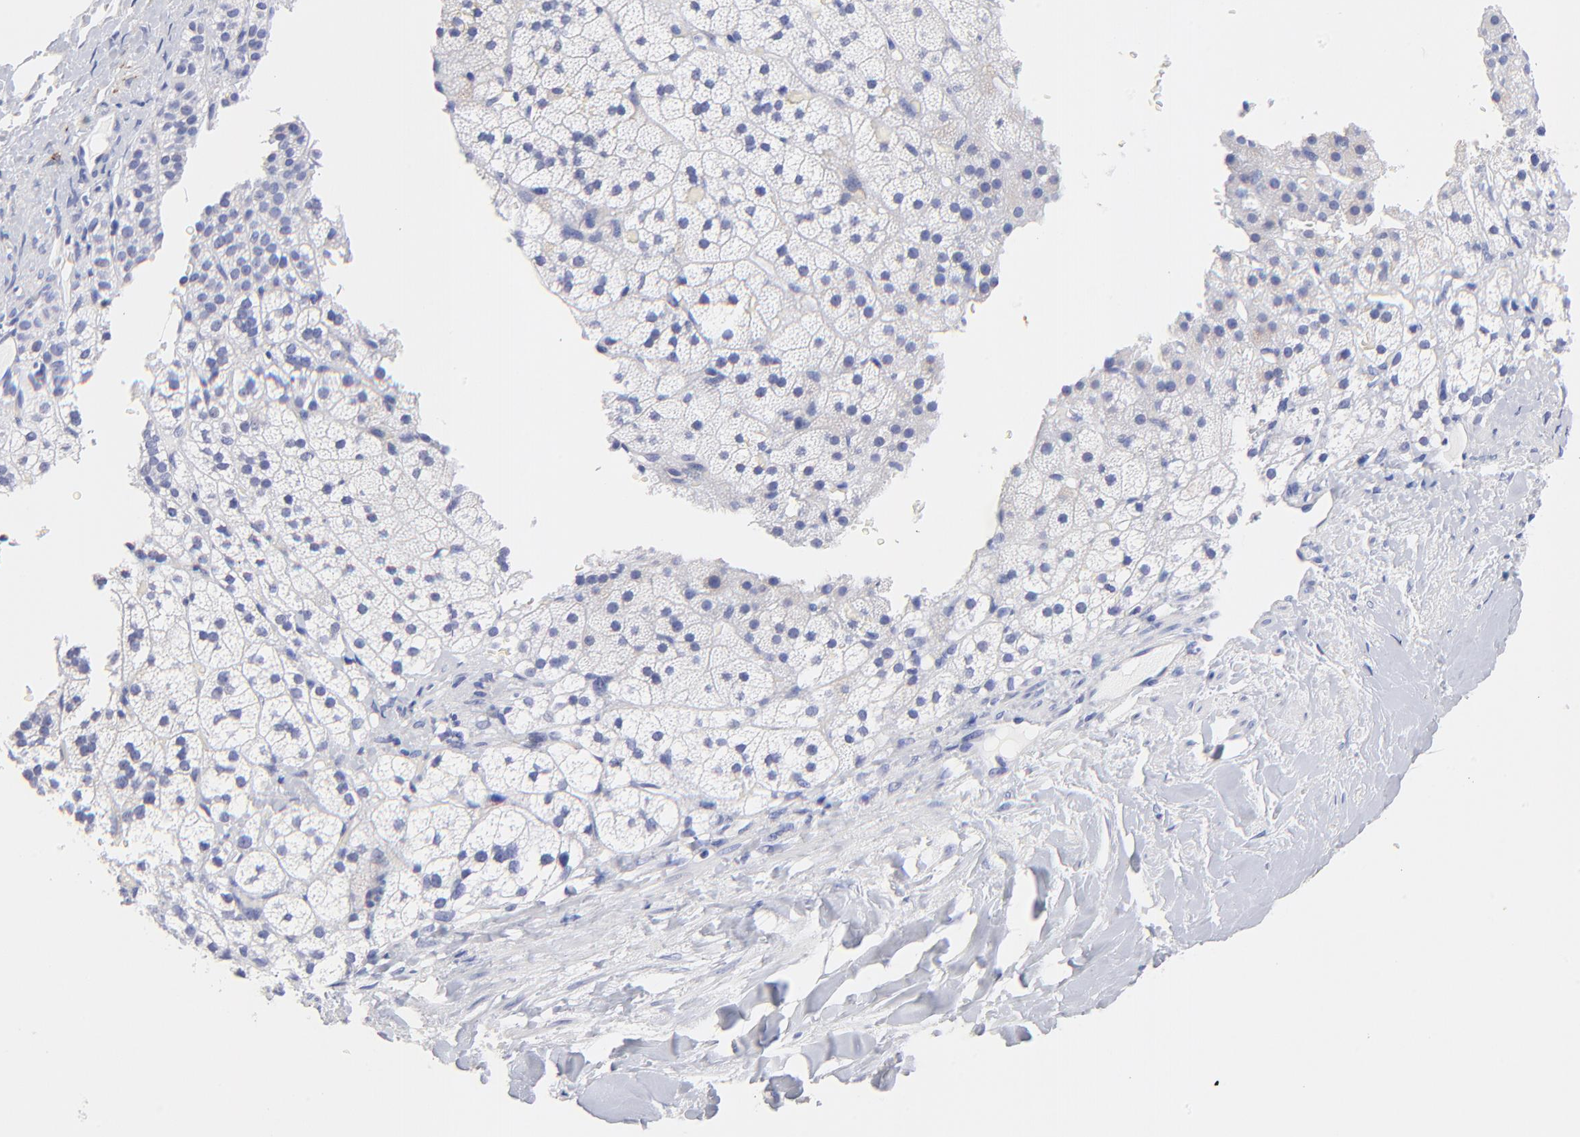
{"staining": {"intensity": "negative", "quantity": "none", "location": "none"}, "tissue": "adrenal gland", "cell_type": "Glandular cells", "image_type": "normal", "snomed": [{"axis": "morphology", "description": "Normal tissue, NOS"}, {"axis": "topography", "description": "Adrenal gland"}], "caption": "Adrenal gland was stained to show a protein in brown. There is no significant staining in glandular cells. (Brightfield microscopy of DAB (3,3'-diaminobenzidine) IHC at high magnification).", "gene": "HORMAD2", "patient": {"sex": "male", "age": 35}}